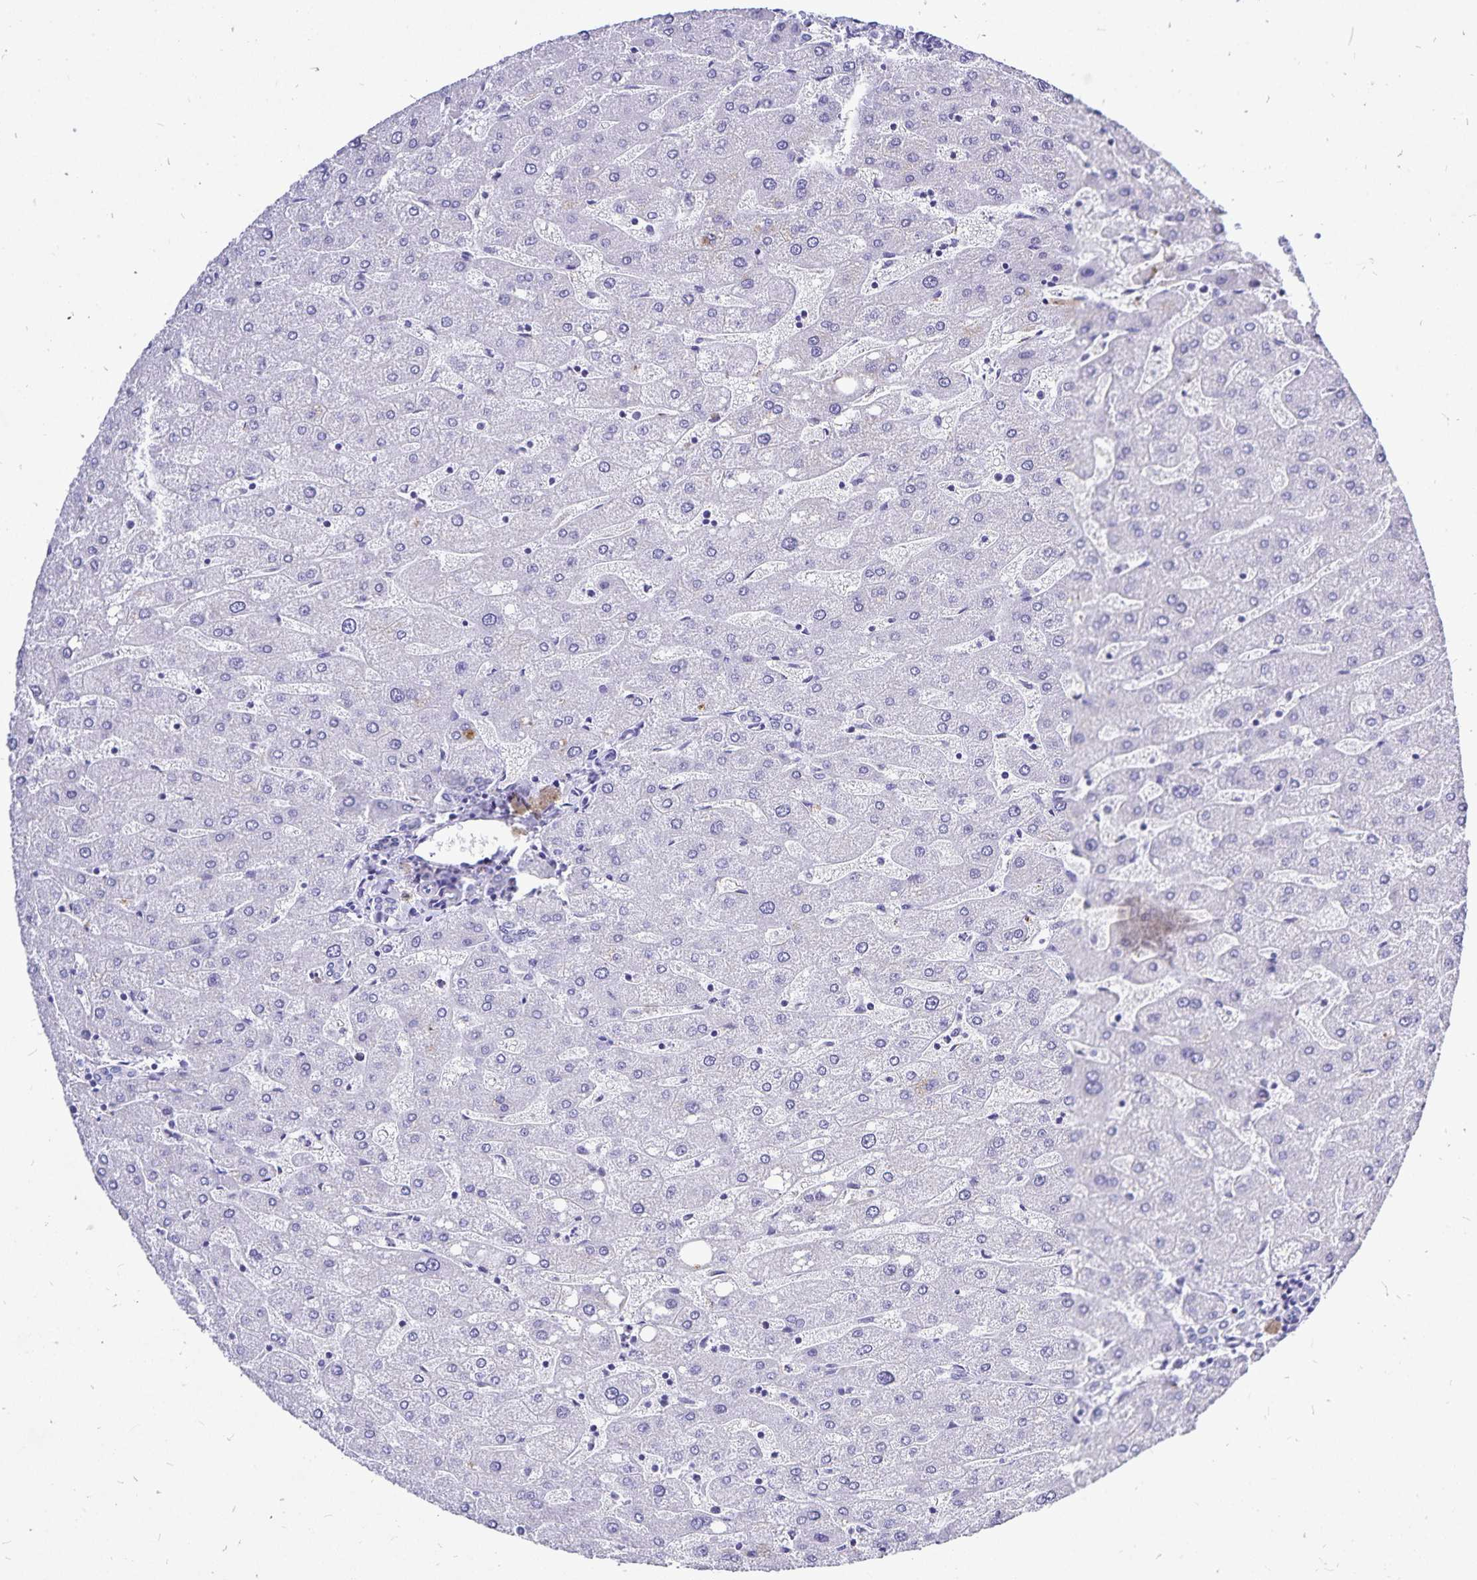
{"staining": {"intensity": "negative", "quantity": "none", "location": "none"}, "tissue": "liver", "cell_type": "Cholangiocytes", "image_type": "normal", "snomed": [{"axis": "morphology", "description": "Normal tissue, NOS"}, {"axis": "topography", "description": "Liver"}], "caption": "DAB (3,3'-diaminobenzidine) immunohistochemical staining of unremarkable human liver exhibits no significant positivity in cholangiocytes. Nuclei are stained in blue.", "gene": "PLAC1", "patient": {"sex": "male", "age": 67}}